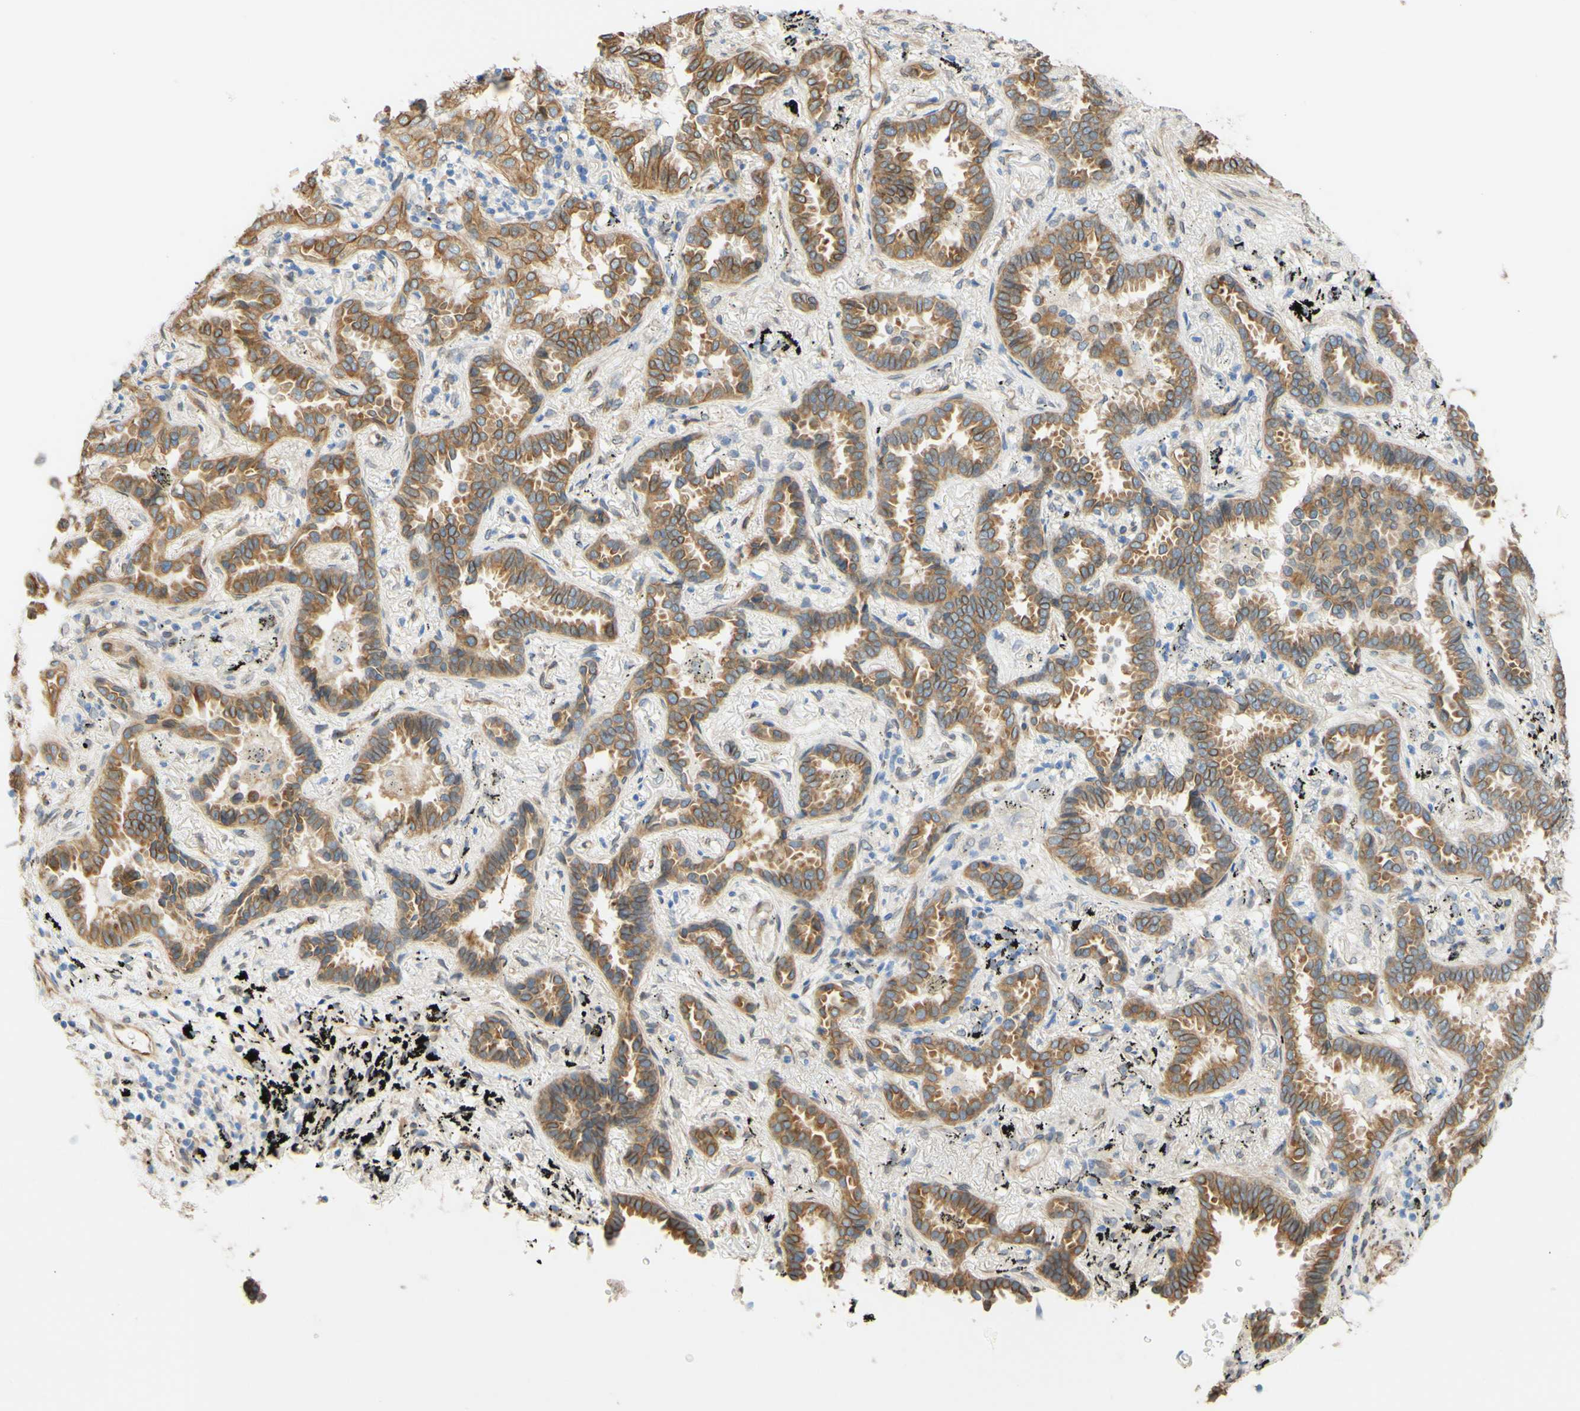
{"staining": {"intensity": "moderate", "quantity": ">75%", "location": "cytoplasmic/membranous,nuclear"}, "tissue": "lung cancer", "cell_type": "Tumor cells", "image_type": "cancer", "snomed": [{"axis": "morphology", "description": "Normal tissue, NOS"}, {"axis": "morphology", "description": "Adenocarcinoma, NOS"}, {"axis": "topography", "description": "Lung"}], "caption": "The micrograph shows staining of lung adenocarcinoma, revealing moderate cytoplasmic/membranous and nuclear protein positivity (brown color) within tumor cells. (DAB (3,3'-diaminobenzidine) IHC, brown staining for protein, blue staining for nuclei).", "gene": "ENDOD1", "patient": {"sex": "male", "age": 59}}